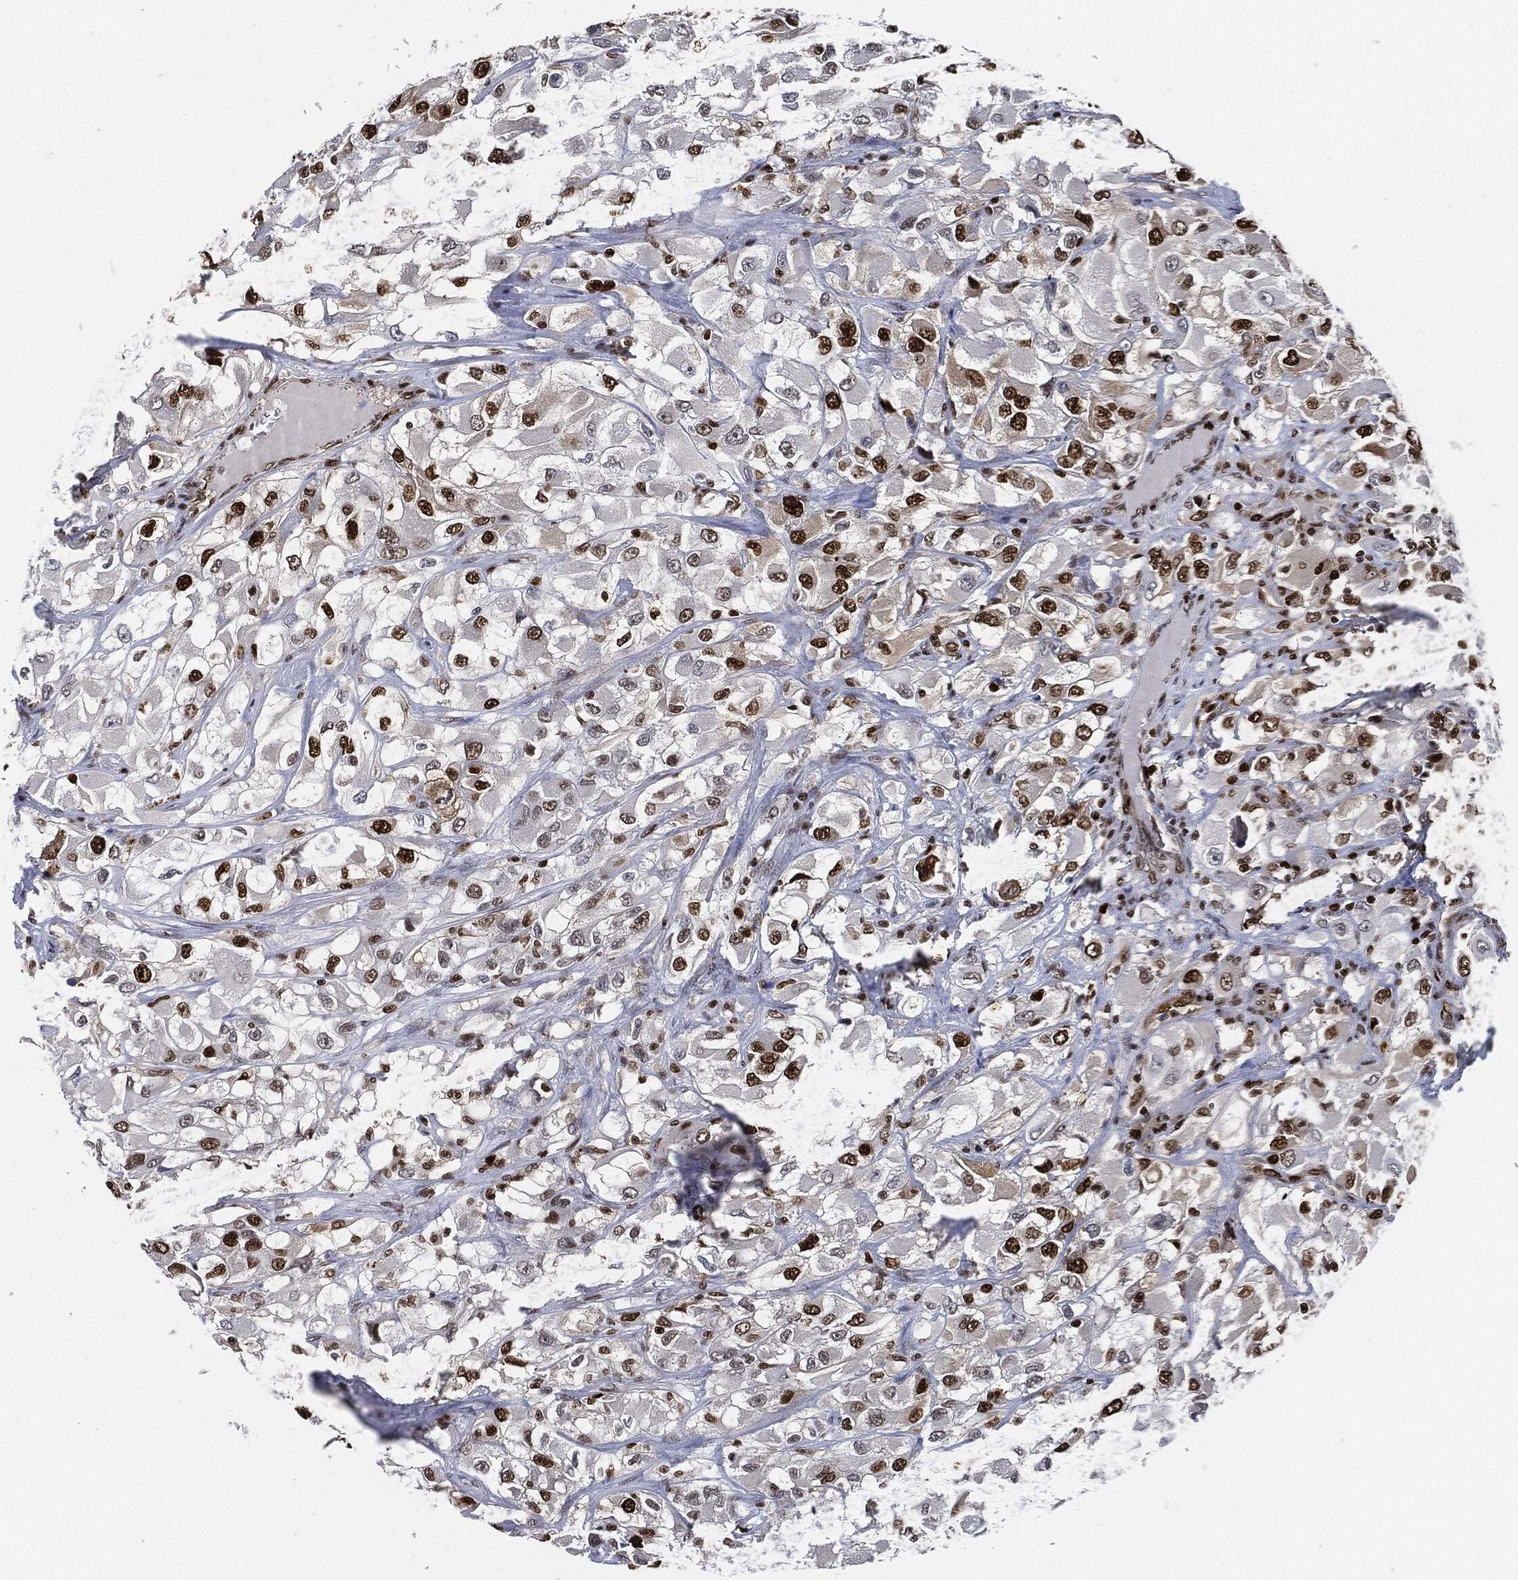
{"staining": {"intensity": "strong", "quantity": "<25%", "location": "cytoplasmic/membranous,nuclear"}, "tissue": "renal cancer", "cell_type": "Tumor cells", "image_type": "cancer", "snomed": [{"axis": "morphology", "description": "Adenocarcinoma, NOS"}, {"axis": "topography", "description": "Kidney"}], "caption": "There is medium levels of strong cytoplasmic/membranous and nuclear staining in tumor cells of renal adenocarcinoma, as demonstrated by immunohistochemical staining (brown color).", "gene": "PCNA", "patient": {"sex": "female", "age": 52}}